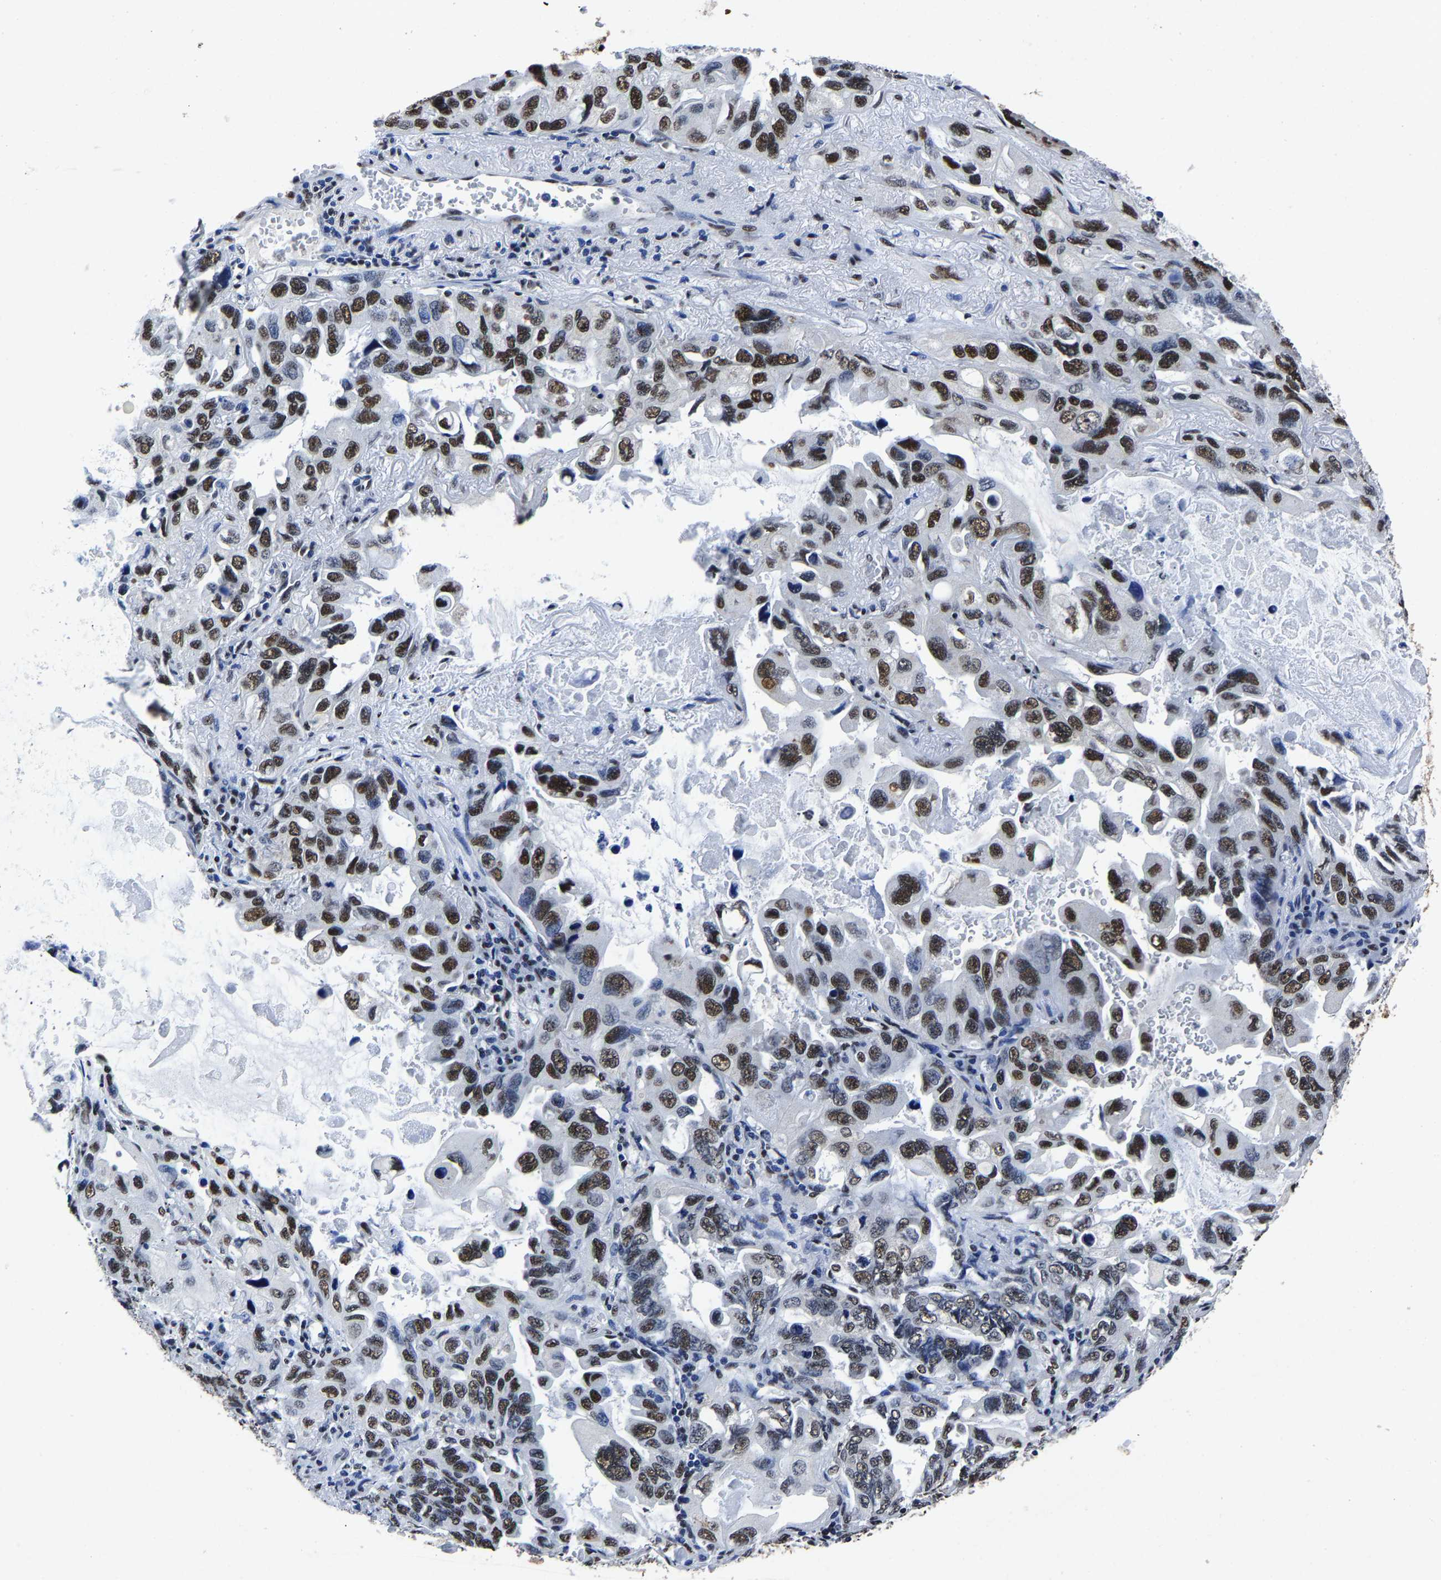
{"staining": {"intensity": "strong", "quantity": ">75%", "location": "nuclear"}, "tissue": "lung cancer", "cell_type": "Tumor cells", "image_type": "cancer", "snomed": [{"axis": "morphology", "description": "Squamous cell carcinoma, NOS"}, {"axis": "topography", "description": "Lung"}], "caption": "Immunohistochemical staining of human lung cancer exhibits strong nuclear protein expression in about >75% of tumor cells.", "gene": "RBM45", "patient": {"sex": "female", "age": 73}}